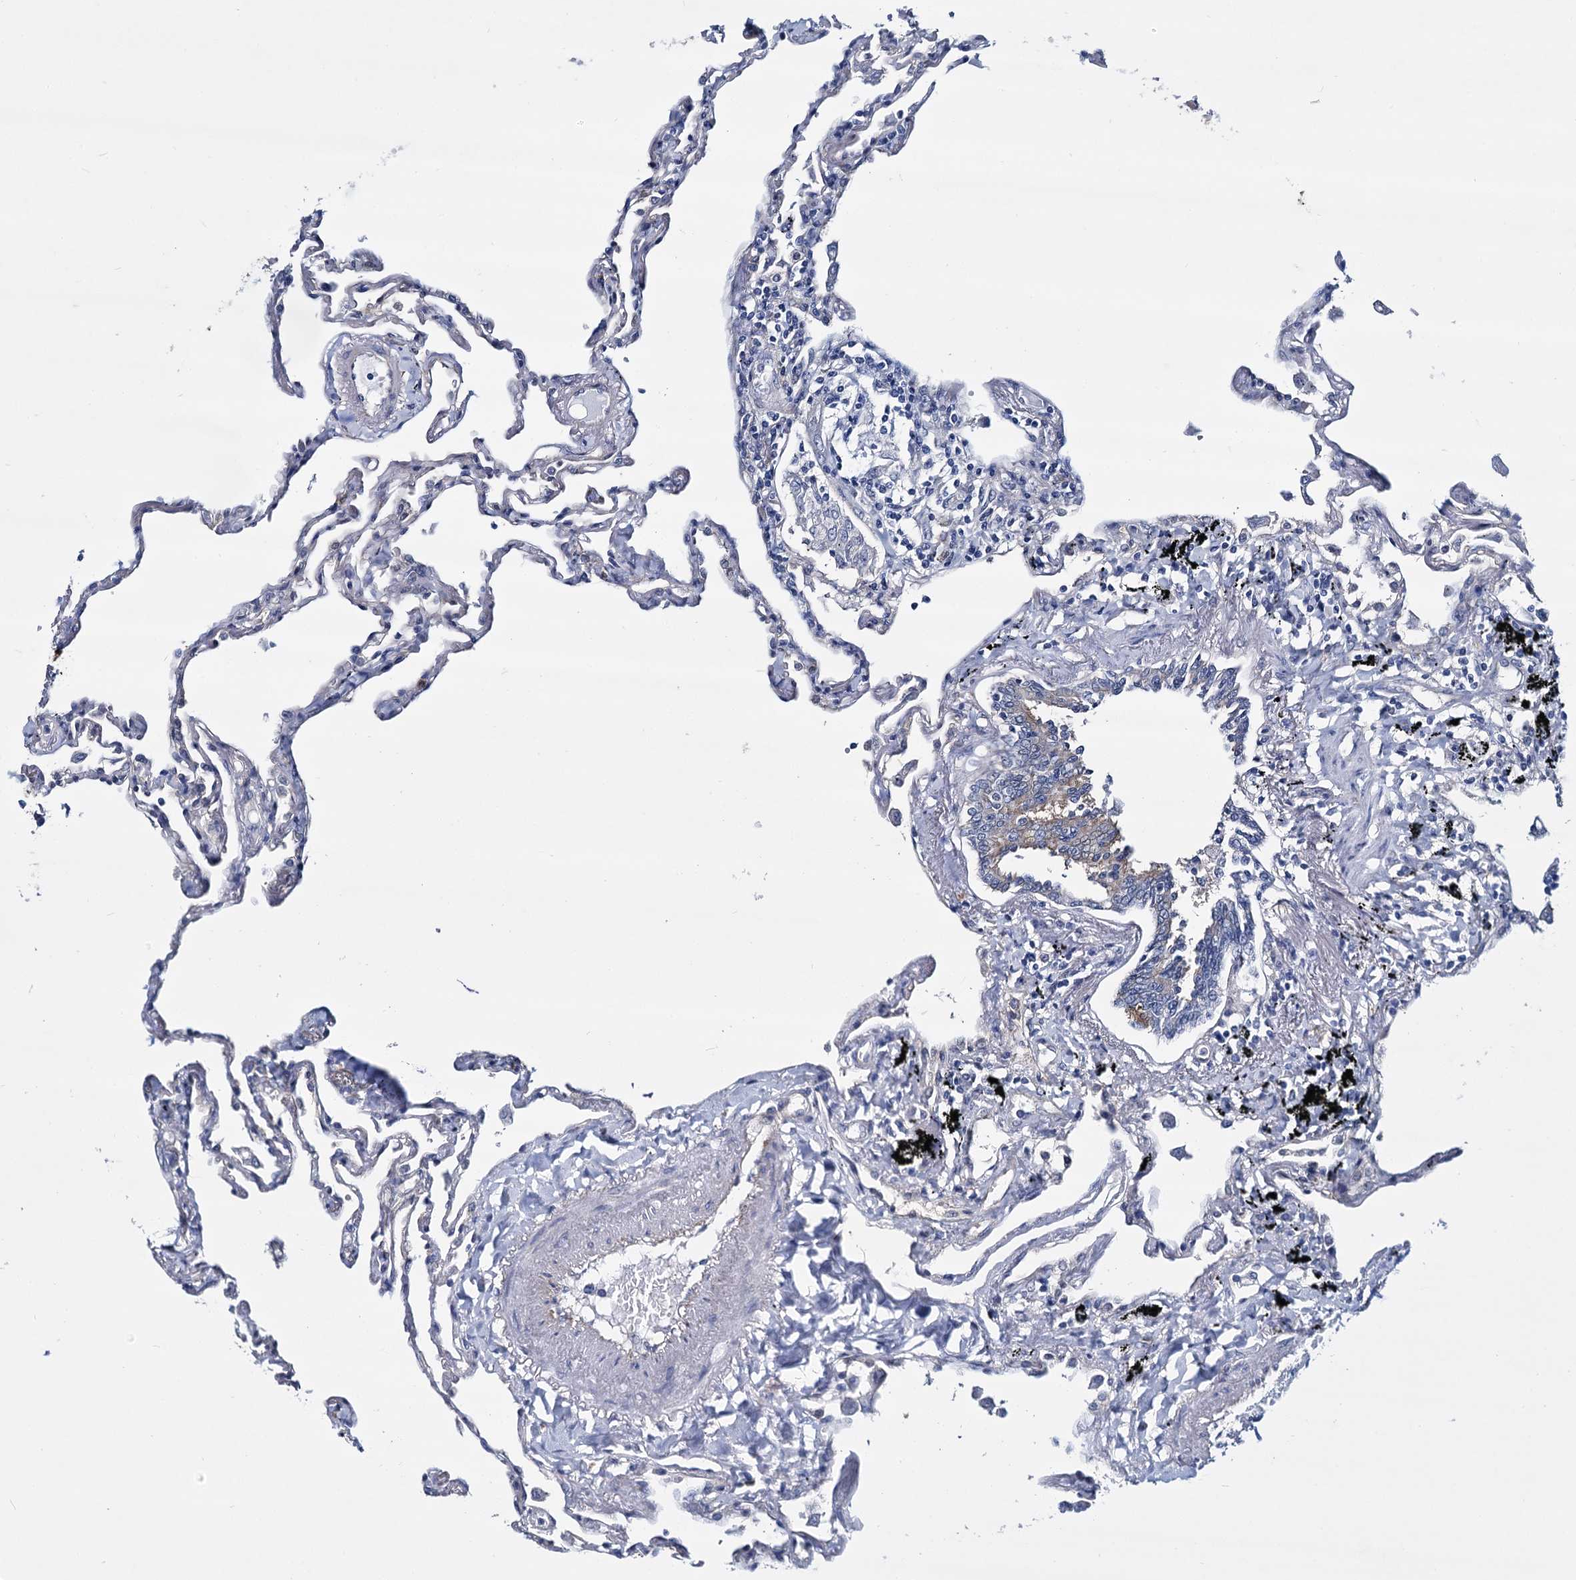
{"staining": {"intensity": "negative", "quantity": "none", "location": "none"}, "tissue": "lung", "cell_type": "Alveolar cells", "image_type": "normal", "snomed": [{"axis": "morphology", "description": "Normal tissue, NOS"}, {"axis": "topography", "description": "Lung"}], "caption": "Alveolar cells show no significant staining in benign lung. Brightfield microscopy of immunohistochemistry stained with DAB (3,3'-diaminobenzidine) (brown) and hematoxylin (blue), captured at high magnification.", "gene": "STXBP1", "patient": {"sex": "female", "age": 67}}